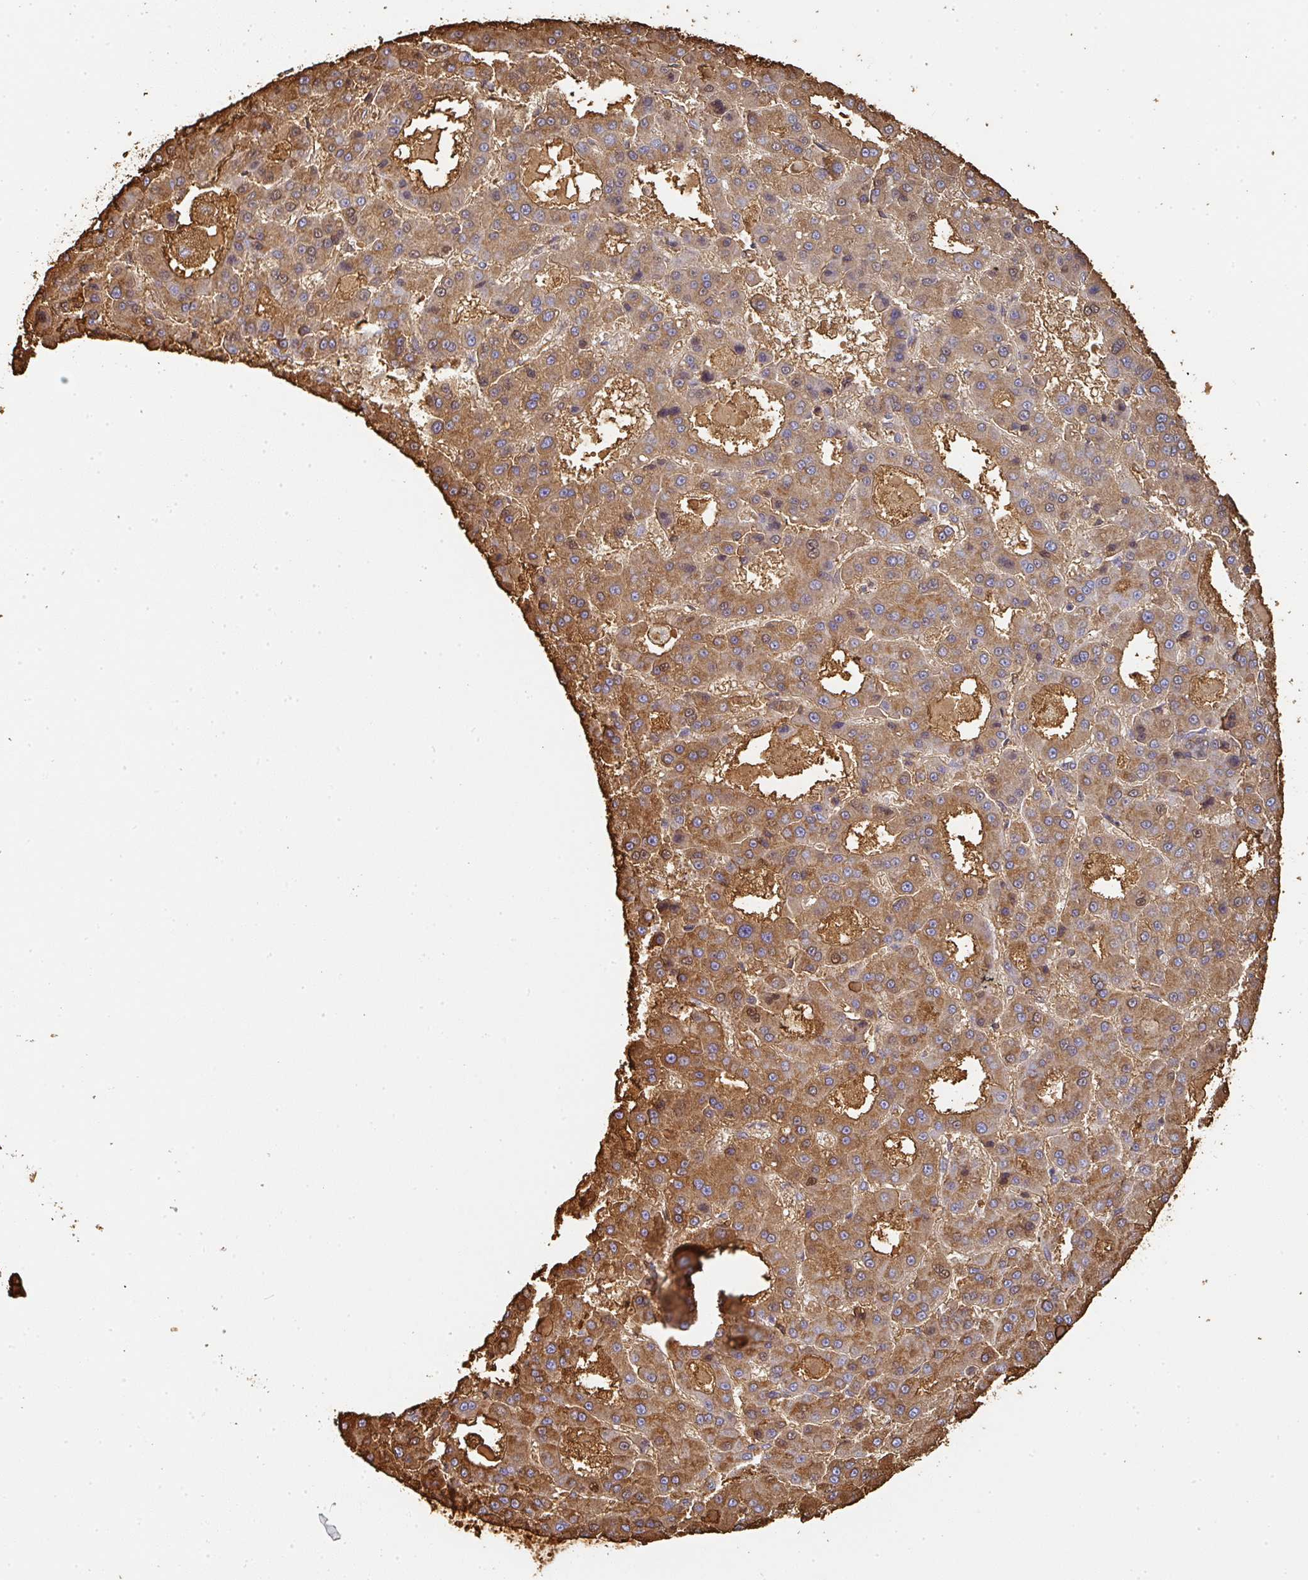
{"staining": {"intensity": "moderate", "quantity": ">75%", "location": "cytoplasmic/membranous"}, "tissue": "liver cancer", "cell_type": "Tumor cells", "image_type": "cancer", "snomed": [{"axis": "morphology", "description": "Carcinoma, Hepatocellular, NOS"}, {"axis": "topography", "description": "Liver"}], "caption": "Immunohistochemistry histopathology image of neoplastic tissue: liver cancer (hepatocellular carcinoma) stained using immunohistochemistry exhibits medium levels of moderate protein expression localized specifically in the cytoplasmic/membranous of tumor cells, appearing as a cytoplasmic/membranous brown color.", "gene": "ALB", "patient": {"sex": "male", "age": 70}}